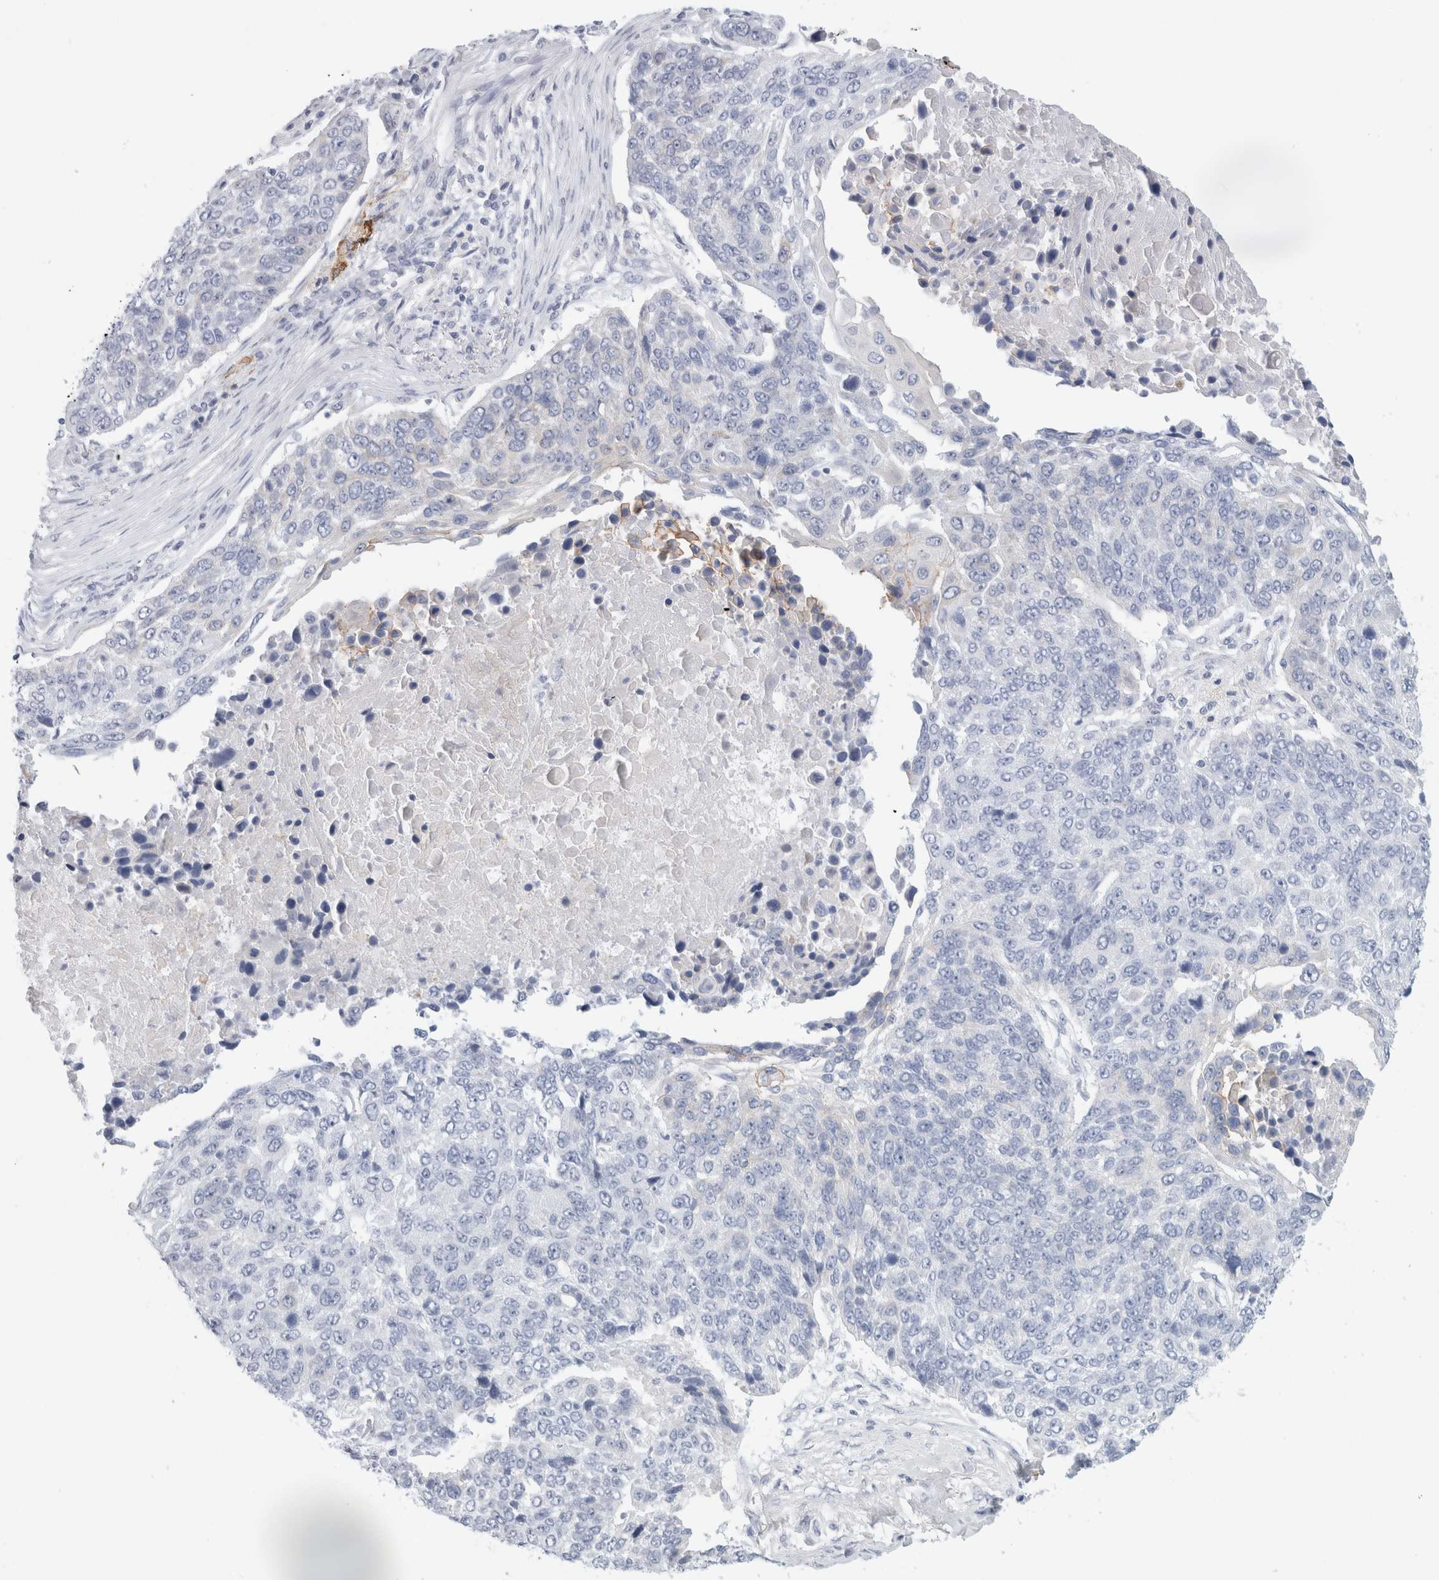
{"staining": {"intensity": "negative", "quantity": "none", "location": "none"}, "tissue": "lung cancer", "cell_type": "Tumor cells", "image_type": "cancer", "snomed": [{"axis": "morphology", "description": "Squamous cell carcinoma, NOS"}, {"axis": "topography", "description": "Lung"}], "caption": "Immunohistochemistry (IHC) image of lung cancer (squamous cell carcinoma) stained for a protein (brown), which displays no positivity in tumor cells.", "gene": "MUC15", "patient": {"sex": "male", "age": 66}}